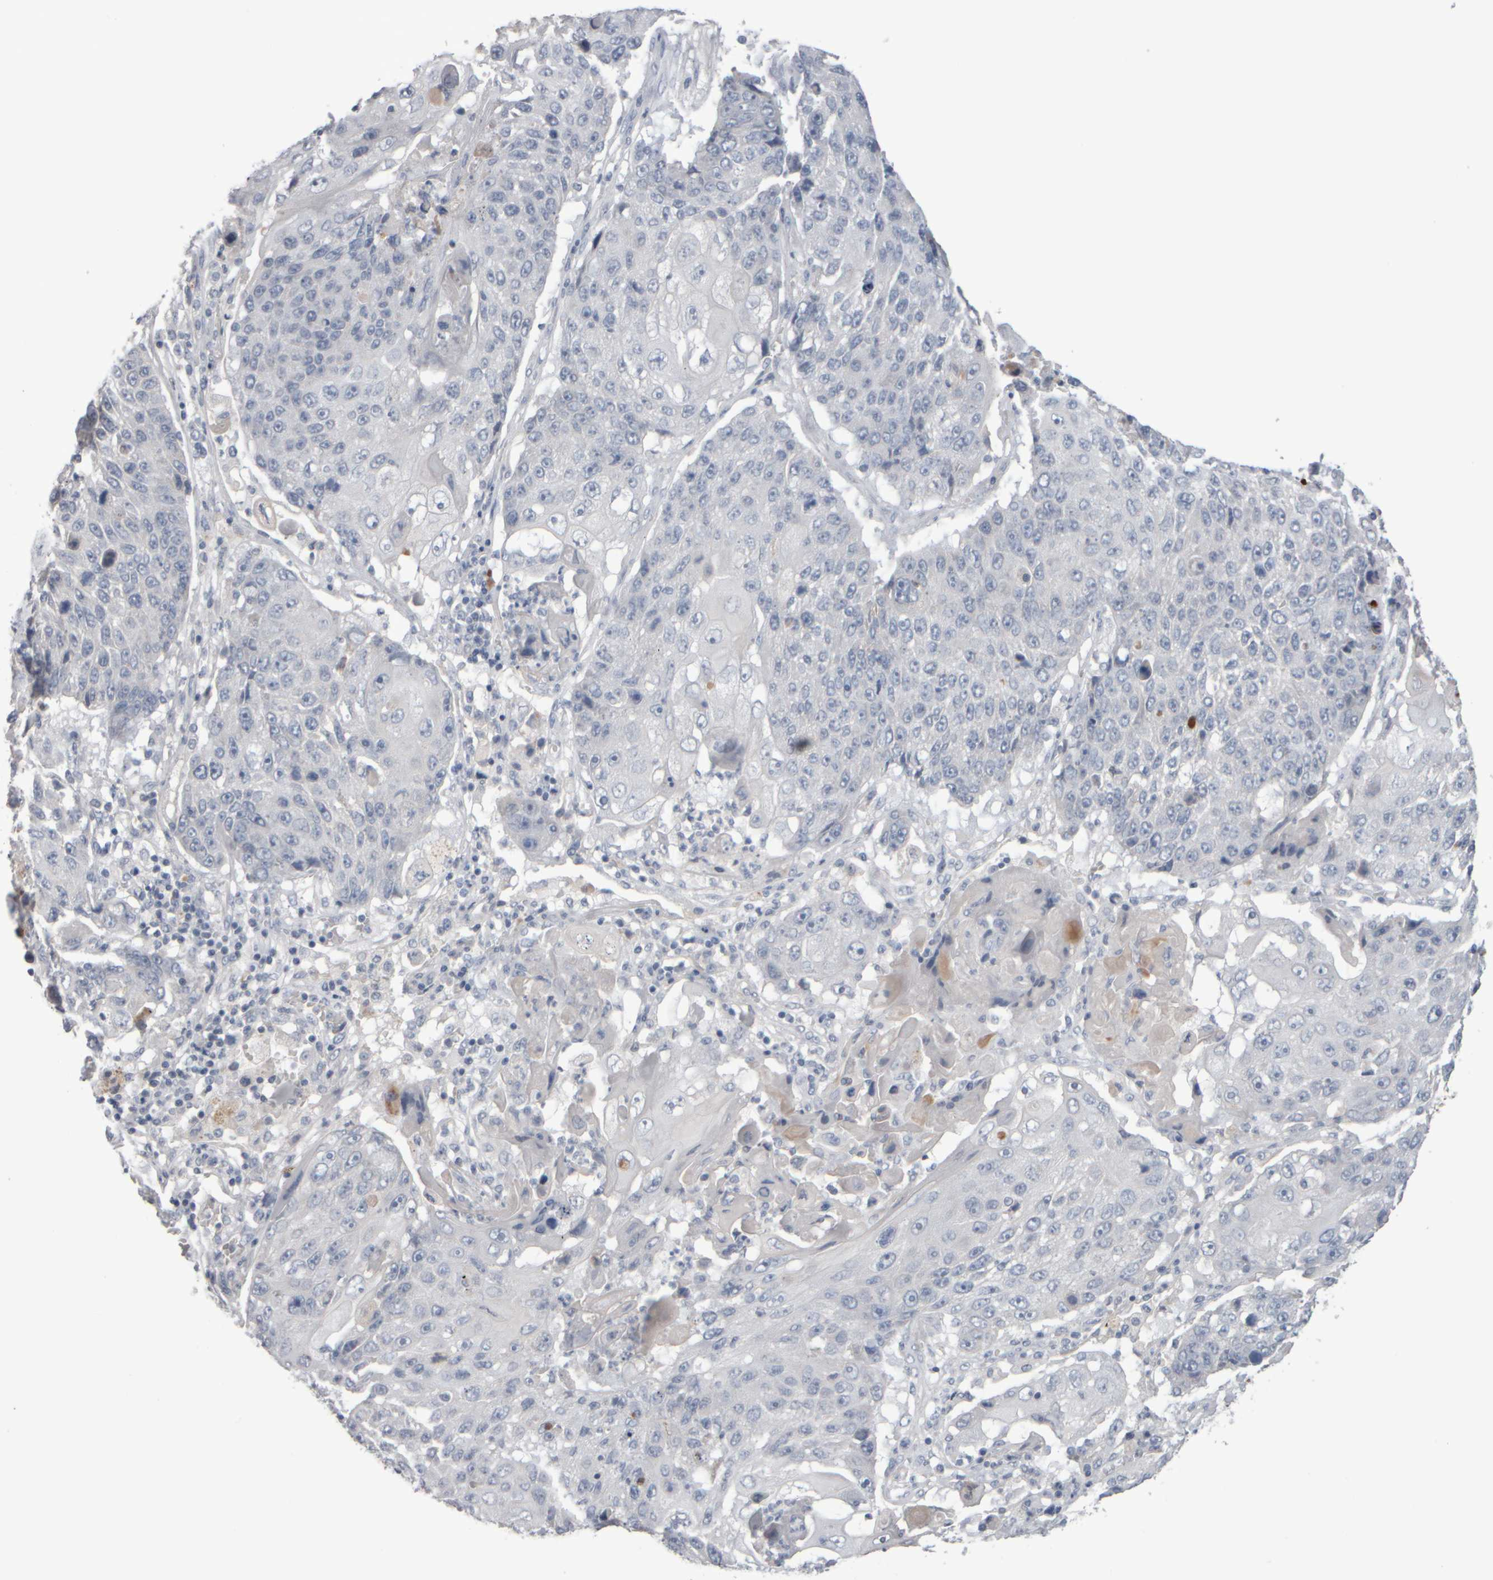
{"staining": {"intensity": "negative", "quantity": "none", "location": "none"}, "tissue": "lung cancer", "cell_type": "Tumor cells", "image_type": "cancer", "snomed": [{"axis": "morphology", "description": "Squamous cell carcinoma, NOS"}, {"axis": "topography", "description": "Lung"}], "caption": "The immunohistochemistry (IHC) micrograph has no significant staining in tumor cells of lung cancer tissue.", "gene": "EPHX2", "patient": {"sex": "male", "age": 61}}